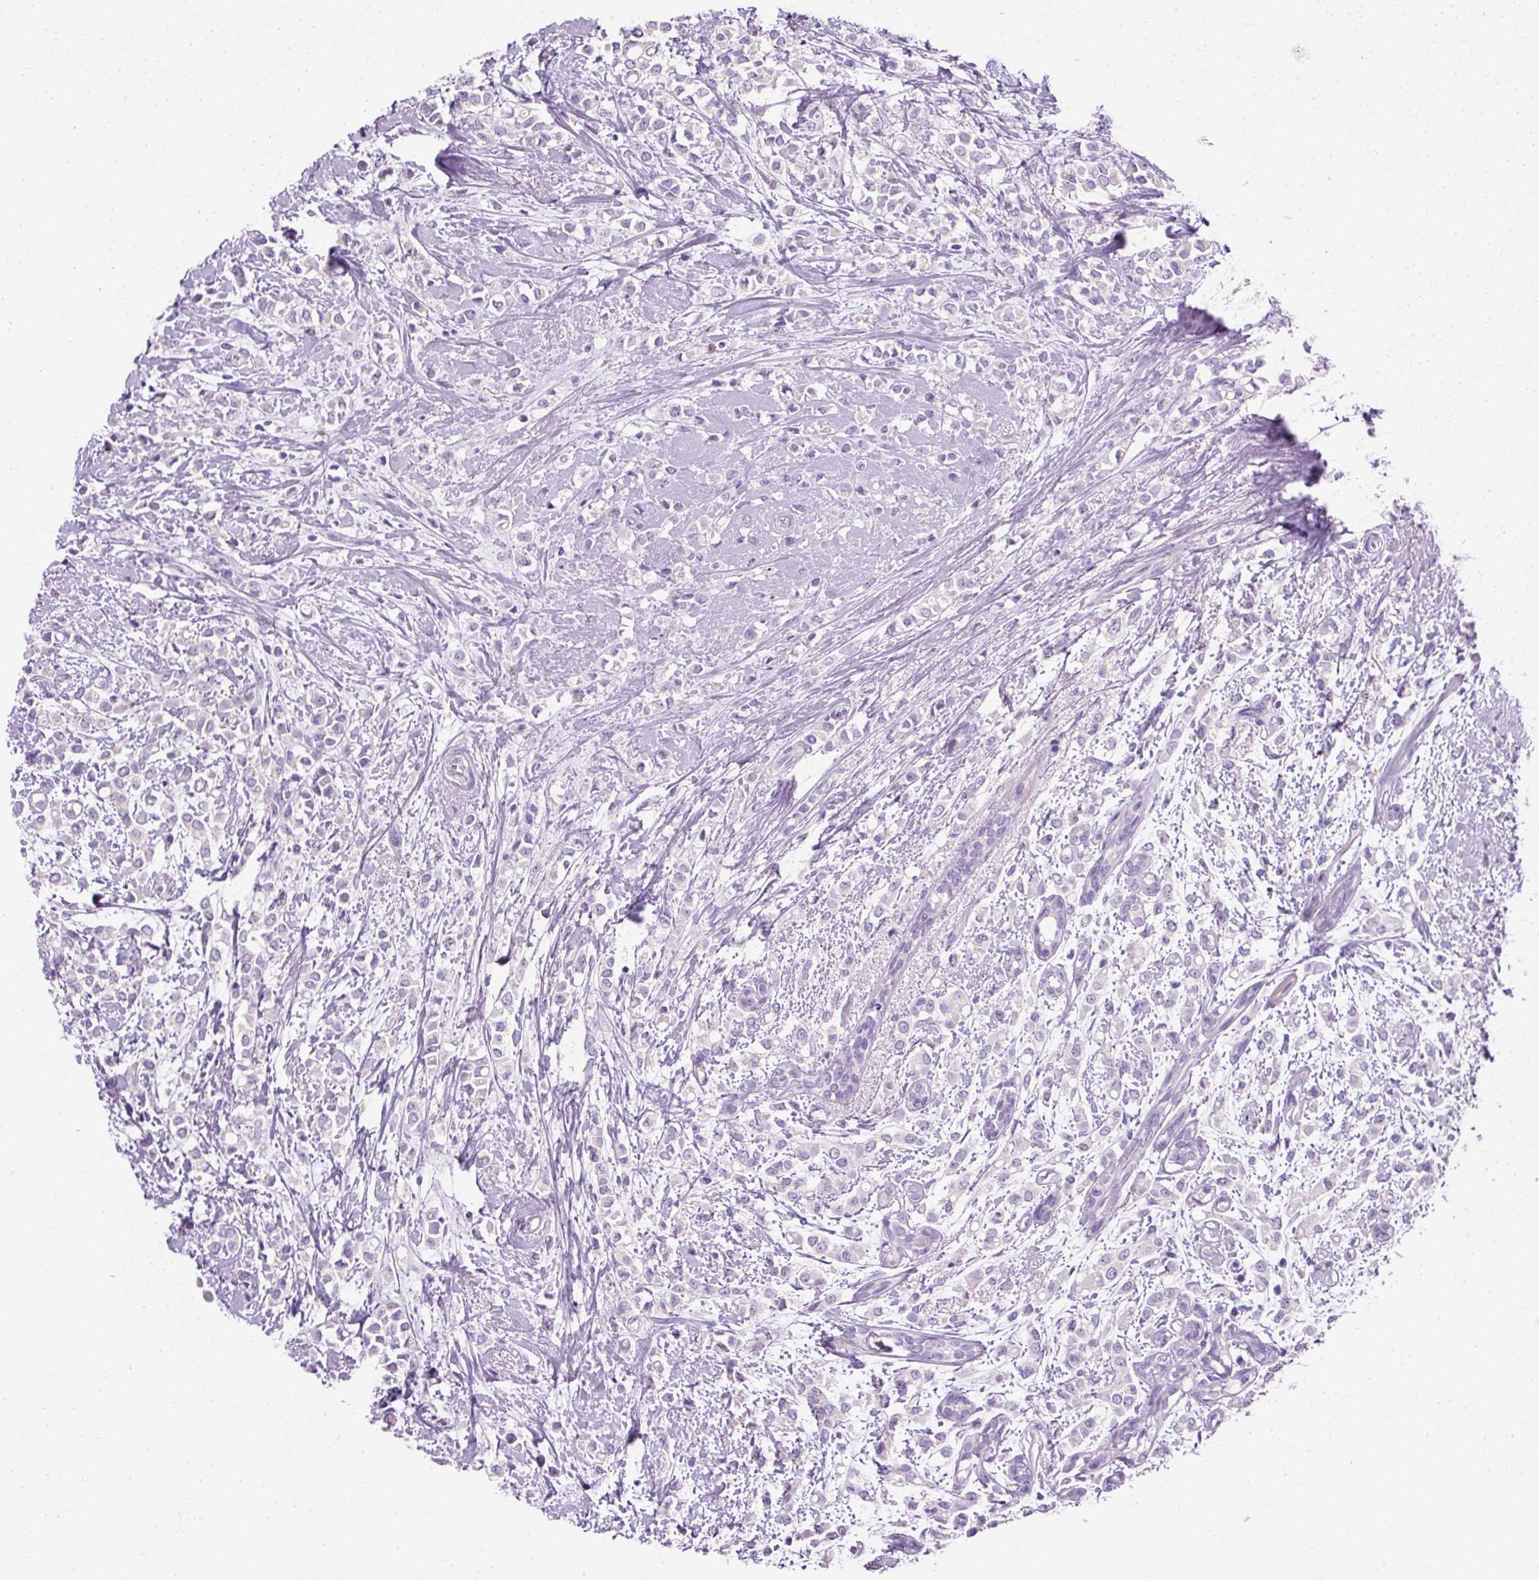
{"staining": {"intensity": "negative", "quantity": "none", "location": "none"}, "tissue": "breast cancer", "cell_type": "Tumor cells", "image_type": "cancer", "snomed": [{"axis": "morphology", "description": "Lobular carcinoma"}, {"axis": "topography", "description": "Breast"}], "caption": "This image is of breast cancer (lobular carcinoma) stained with IHC to label a protein in brown with the nuclei are counter-stained blue. There is no expression in tumor cells.", "gene": "C2CD4C", "patient": {"sex": "female", "age": 68}}